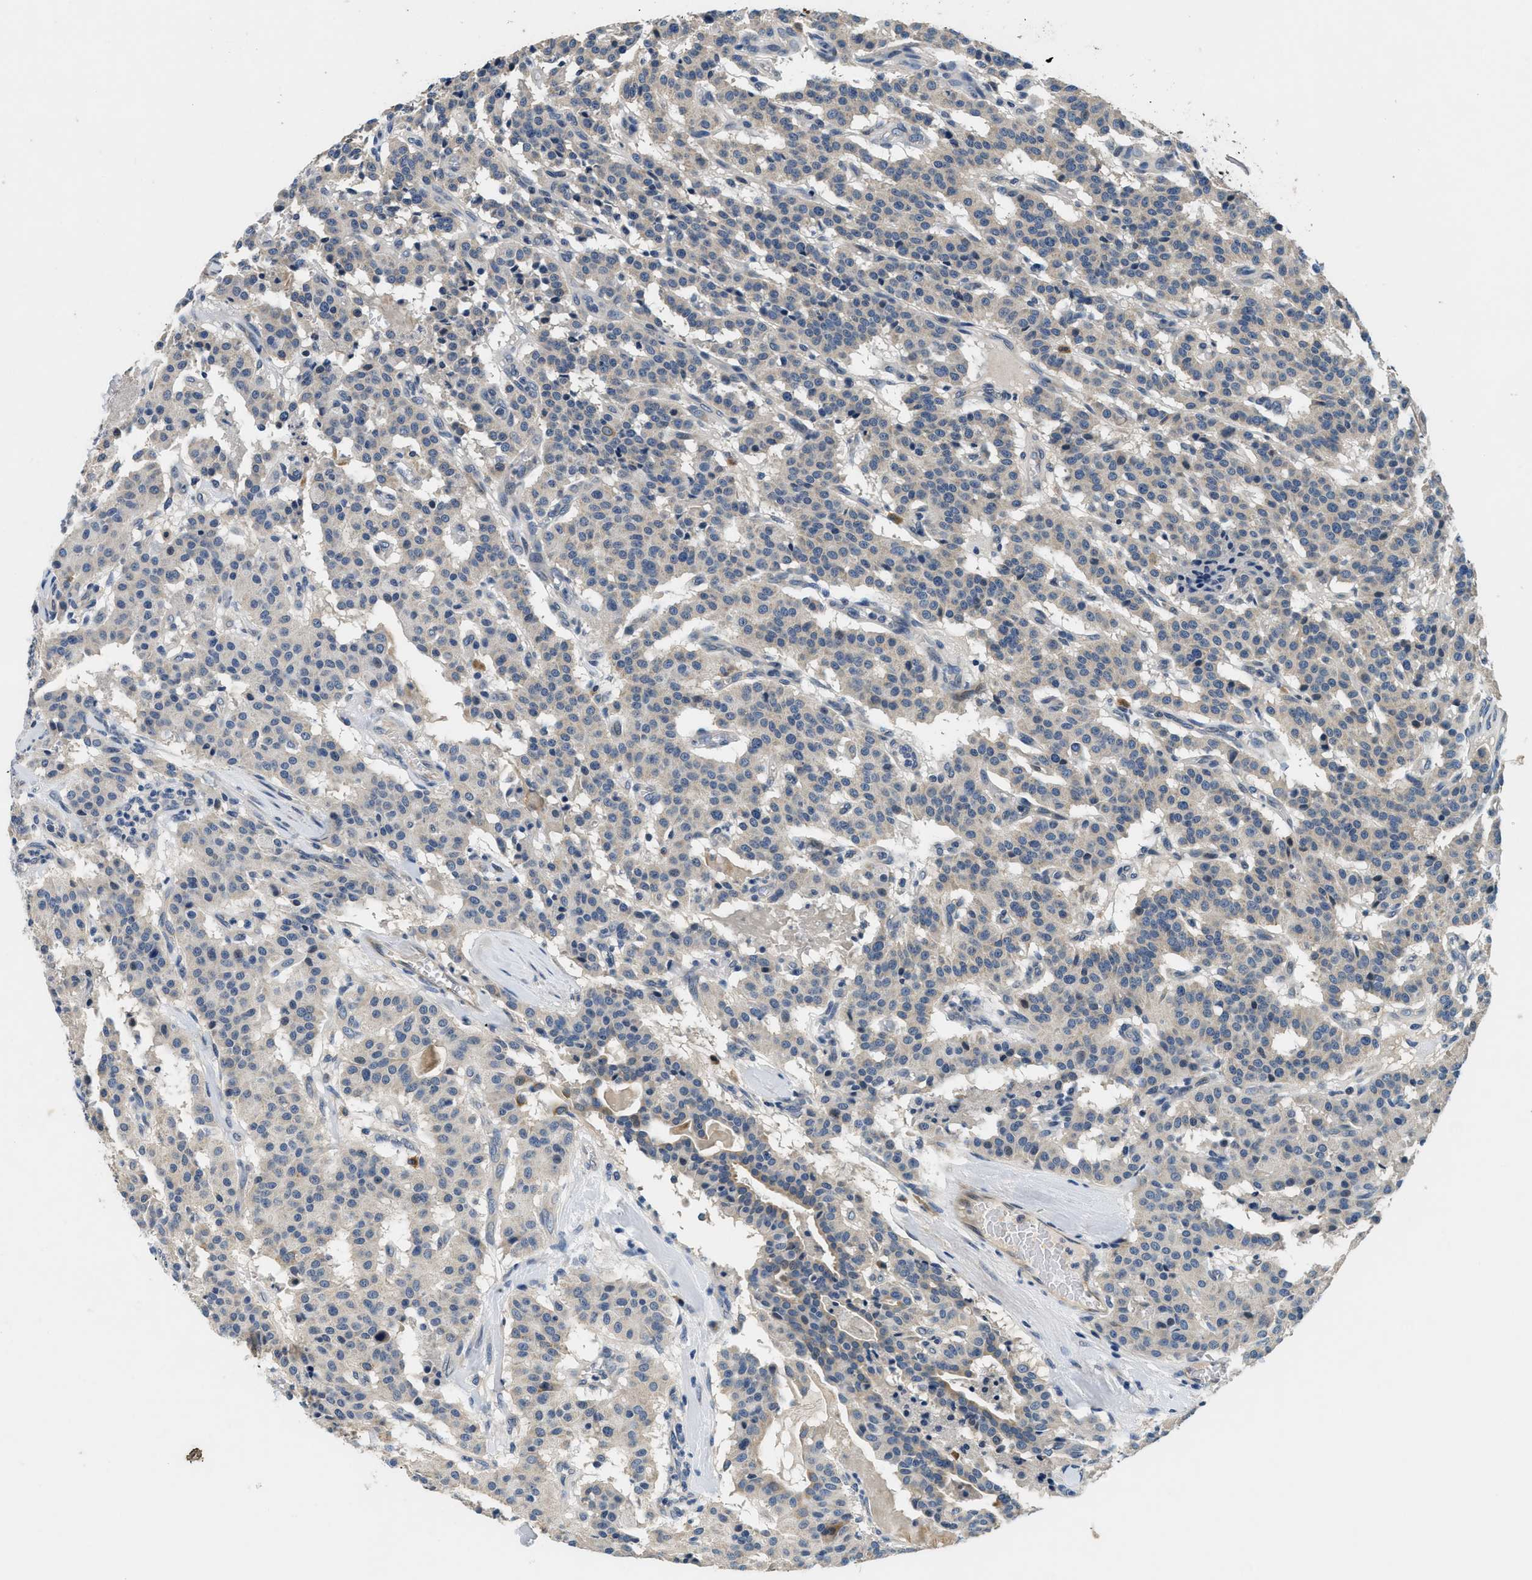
{"staining": {"intensity": "weak", "quantity": "<25%", "location": "cytoplasmic/membranous"}, "tissue": "carcinoid", "cell_type": "Tumor cells", "image_type": "cancer", "snomed": [{"axis": "morphology", "description": "Carcinoid, malignant, NOS"}, {"axis": "topography", "description": "Lung"}], "caption": "The photomicrograph displays no staining of tumor cells in carcinoid.", "gene": "ALDH3A2", "patient": {"sex": "male", "age": 30}}